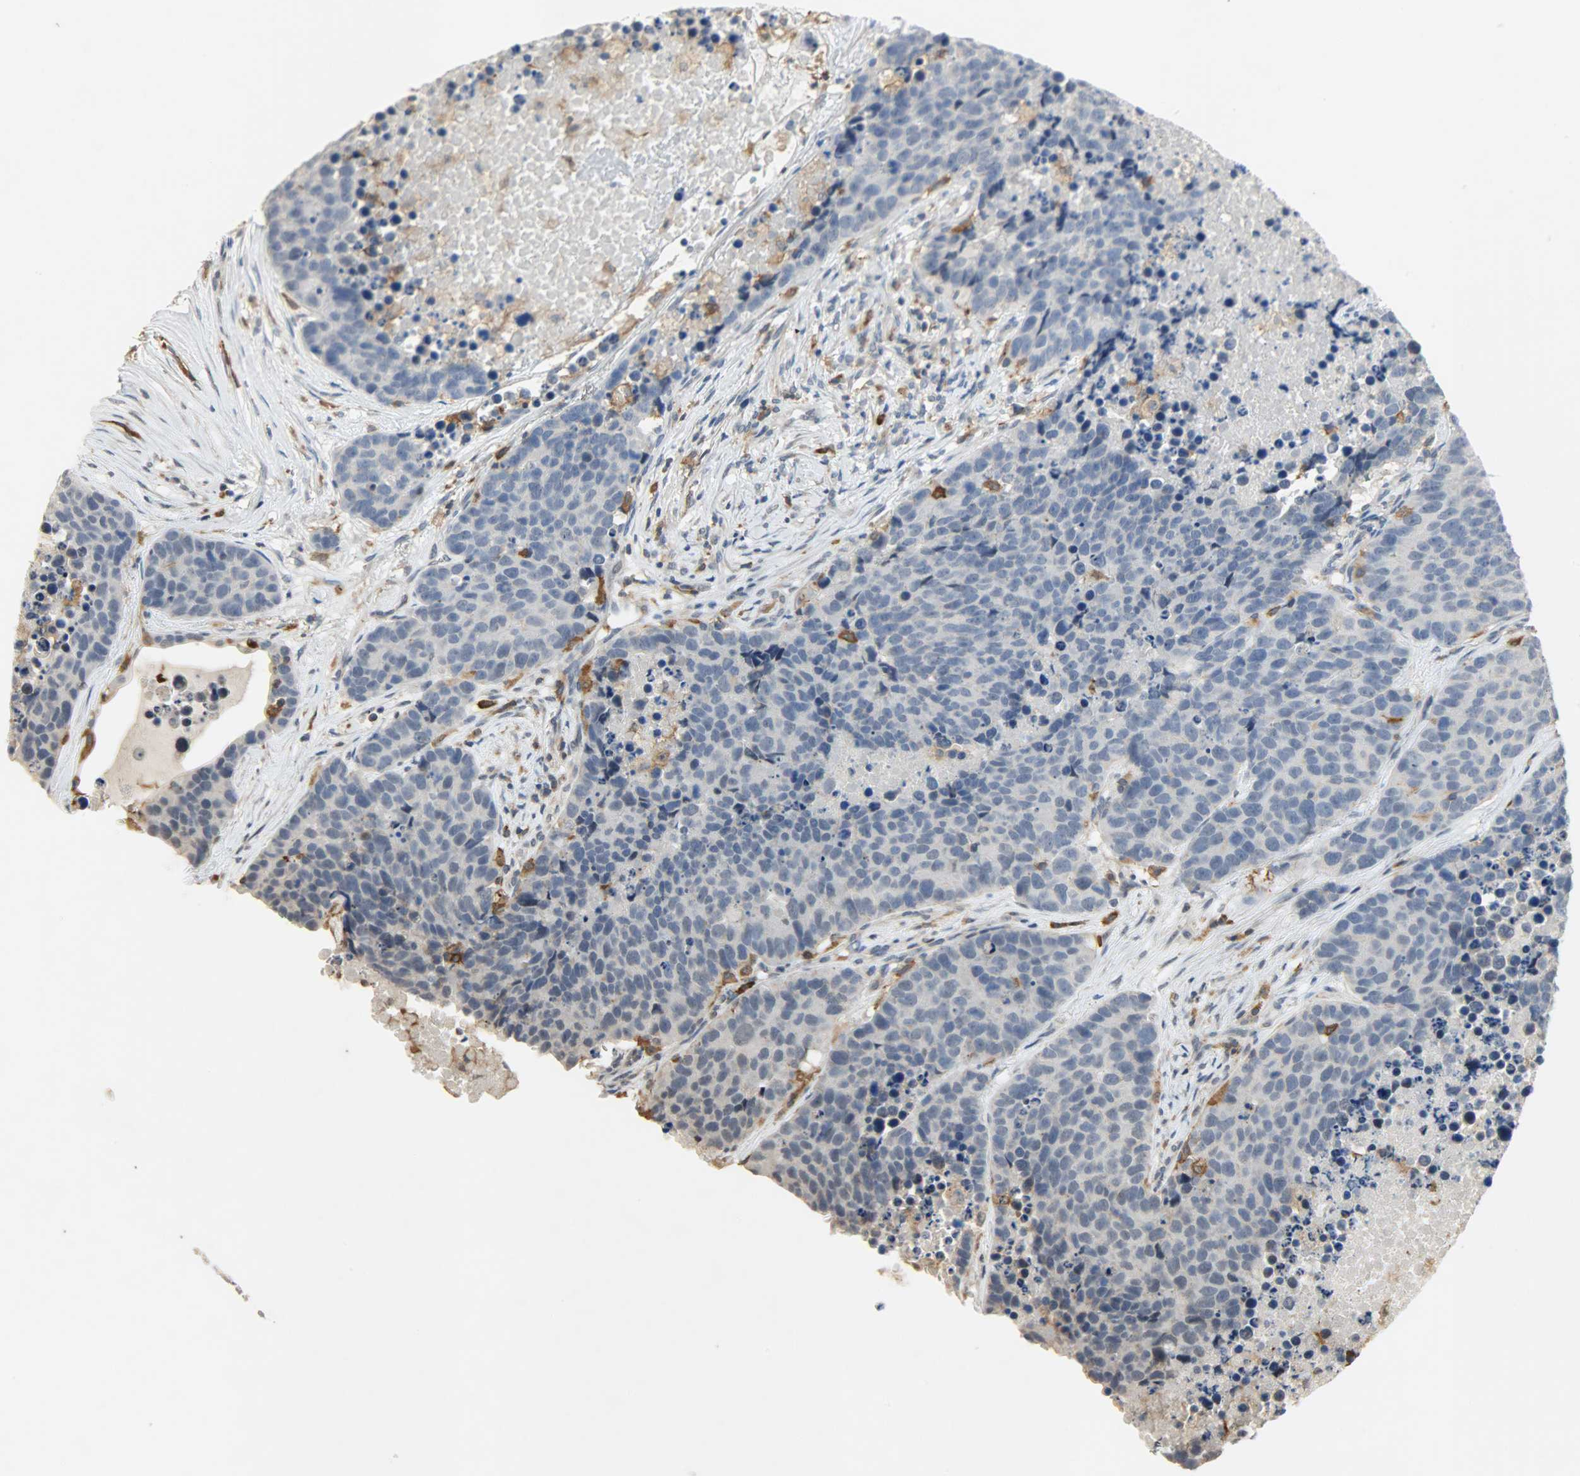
{"staining": {"intensity": "negative", "quantity": "none", "location": "none"}, "tissue": "carcinoid", "cell_type": "Tumor cells", "image_type": "cancer", "snomed": [{"axis": "morphology", "description": "Carcinoid, malignant, NOS"}, {"axis": "topography", "description": "Lung"}], "caption": "Immunohistochemical staining of malignant carcinoid shows no significant expression in tumor cells.", "gene": "SKAP2", "patient": {"sex": "male", "age": 60}}